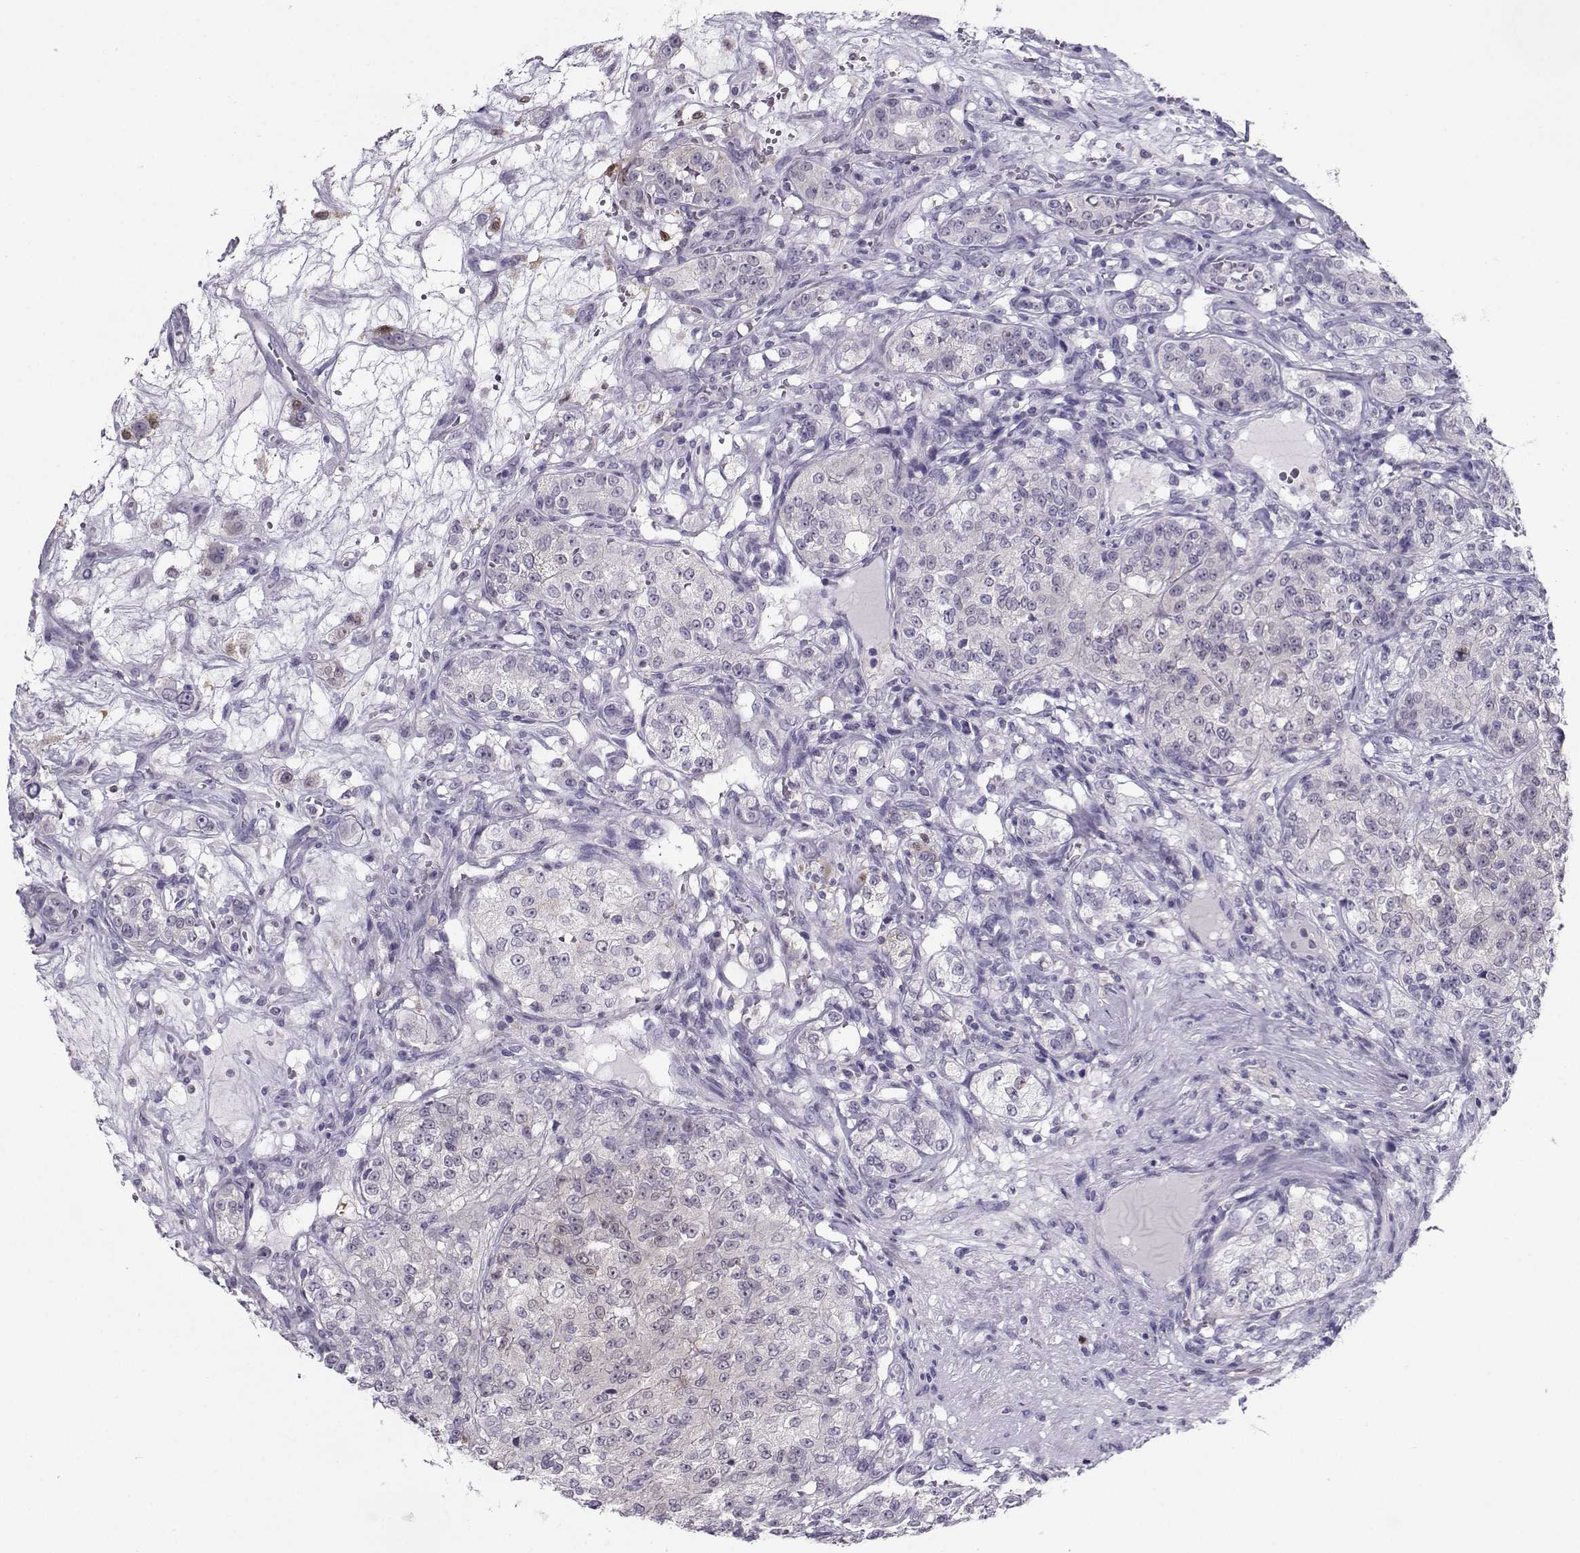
{"staining": {"intensity": "moderate", "quantity": "<25%", "location": "cytoplasmic/membranous"}, "tissue": "renal cancer", "cell_type": "Tumor cells", "image_type": "cancer", "snomed": [{"axis": "morphology", "description": "Adenocarcinoma, NOS"}, {"axis": "topography", "description": "Kidney"}], "caption": "Immunohistochemical staining of human adenocarcinoma (renal) displays low levels of moderate cytoplasmic/membranous protein staining in approximately <25% of tumor cells.", "gene": "PGK1", "patient": {"sex": "female", "age": 63}}